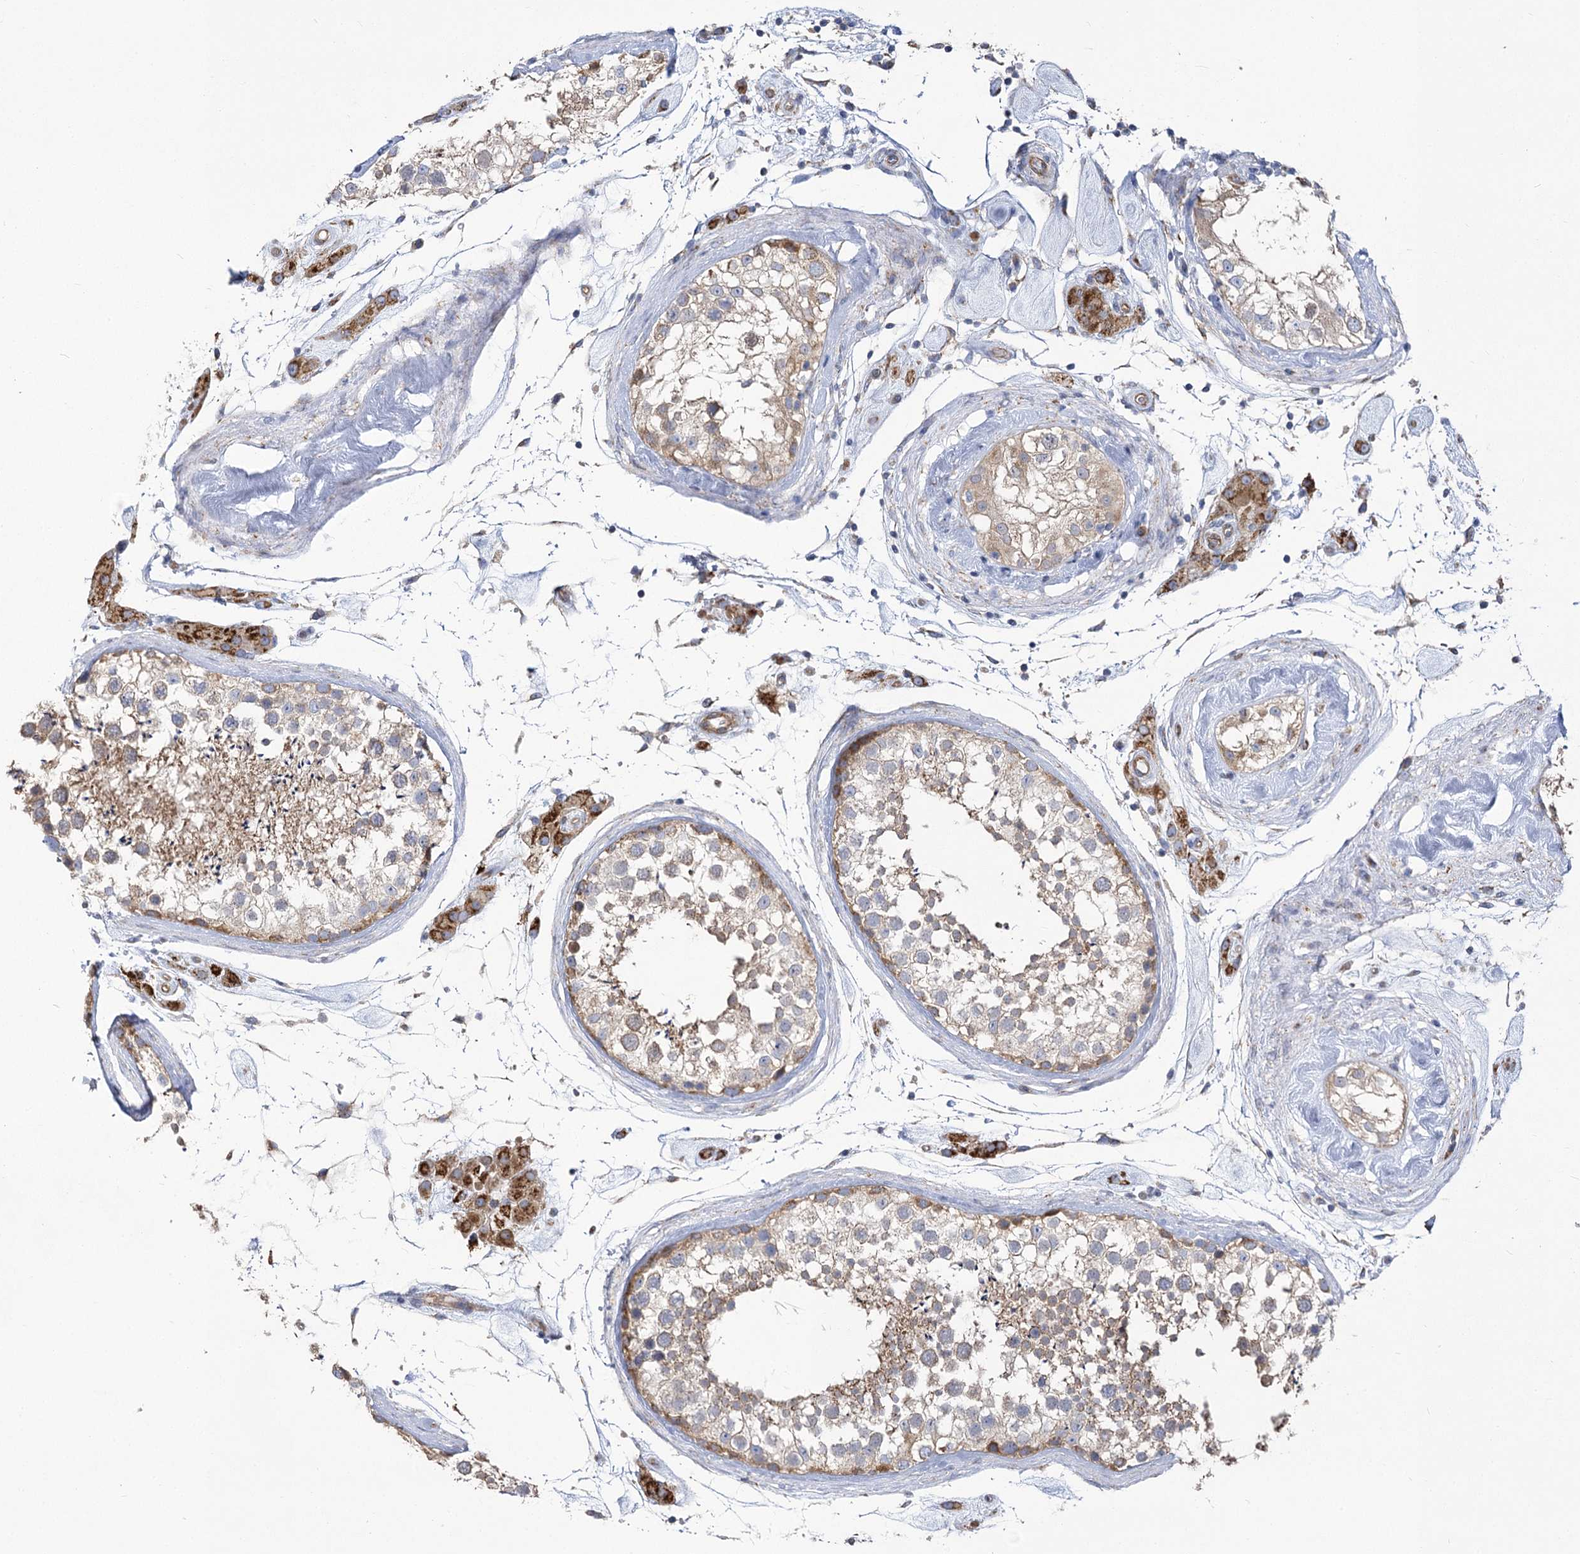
{"staining": {"intensity": "moderate", "quantity": "<25%", "location": "cytoplasmic/membranous"}, "tissue": "testis", "cell_type": "Cells in seminiferous ducts", "image_type": "normal", "snomed": [{"axis": "morphology", "description": "Normal tissue, NOS"}, {"axis": "topography", "description": "Testis"}], "caption": "About <25% of cells in seminiferous ducts in unremarkable human testis exhibit moderate cytoplasmic/membranous protein expression as visualized by brown immunohistochemical staining.", "gene": "RMDN2", "patient": {"sex": "male", "age": 46}}